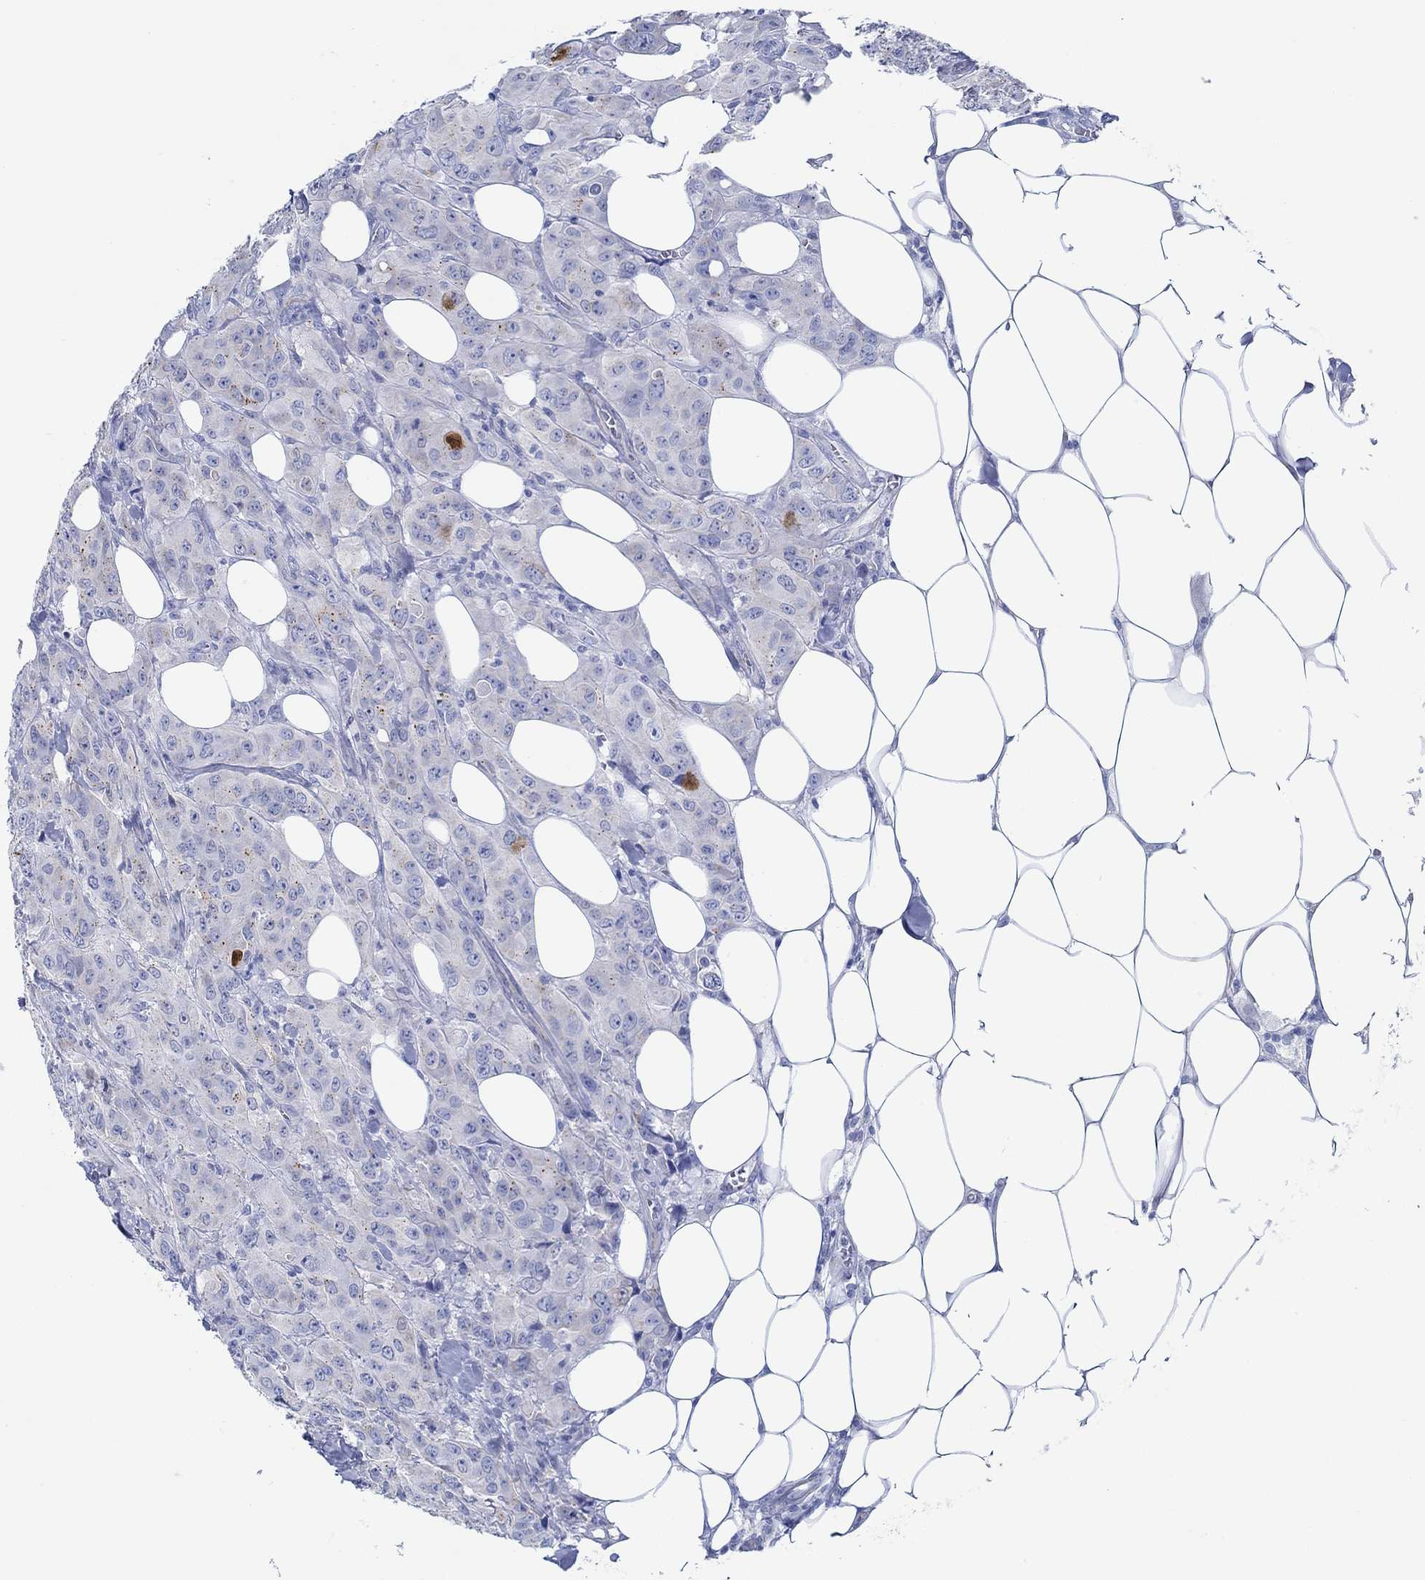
{"staining": {"intensity": "moderate", "quantity": "<25%", "location": "cytoplasmic/membranous"}, "tissue": "breast cancer", "cell_type": "Tumor cells", "image_type": "cancer", "snomed": [{"axis": "morphology", "description": "Duct carcinoma"}, {"axis": "topography", "description": "Breast"}], "caption": "High-magnification brightfield microscopy of breast cancer stained with DAB (brown) and counterstained with hematoxylin (blue). tumor cells exhibit moderate cytoplasmic/membranous positivity is identified in approximately<25% of cells. The staining is performed using DAB brown chromogen to label protein expression. The nuclei are counter-stained blue using hematoxylin.", "gene": "IGFBP6", "patient": {"sex": "female", "age": 43}}